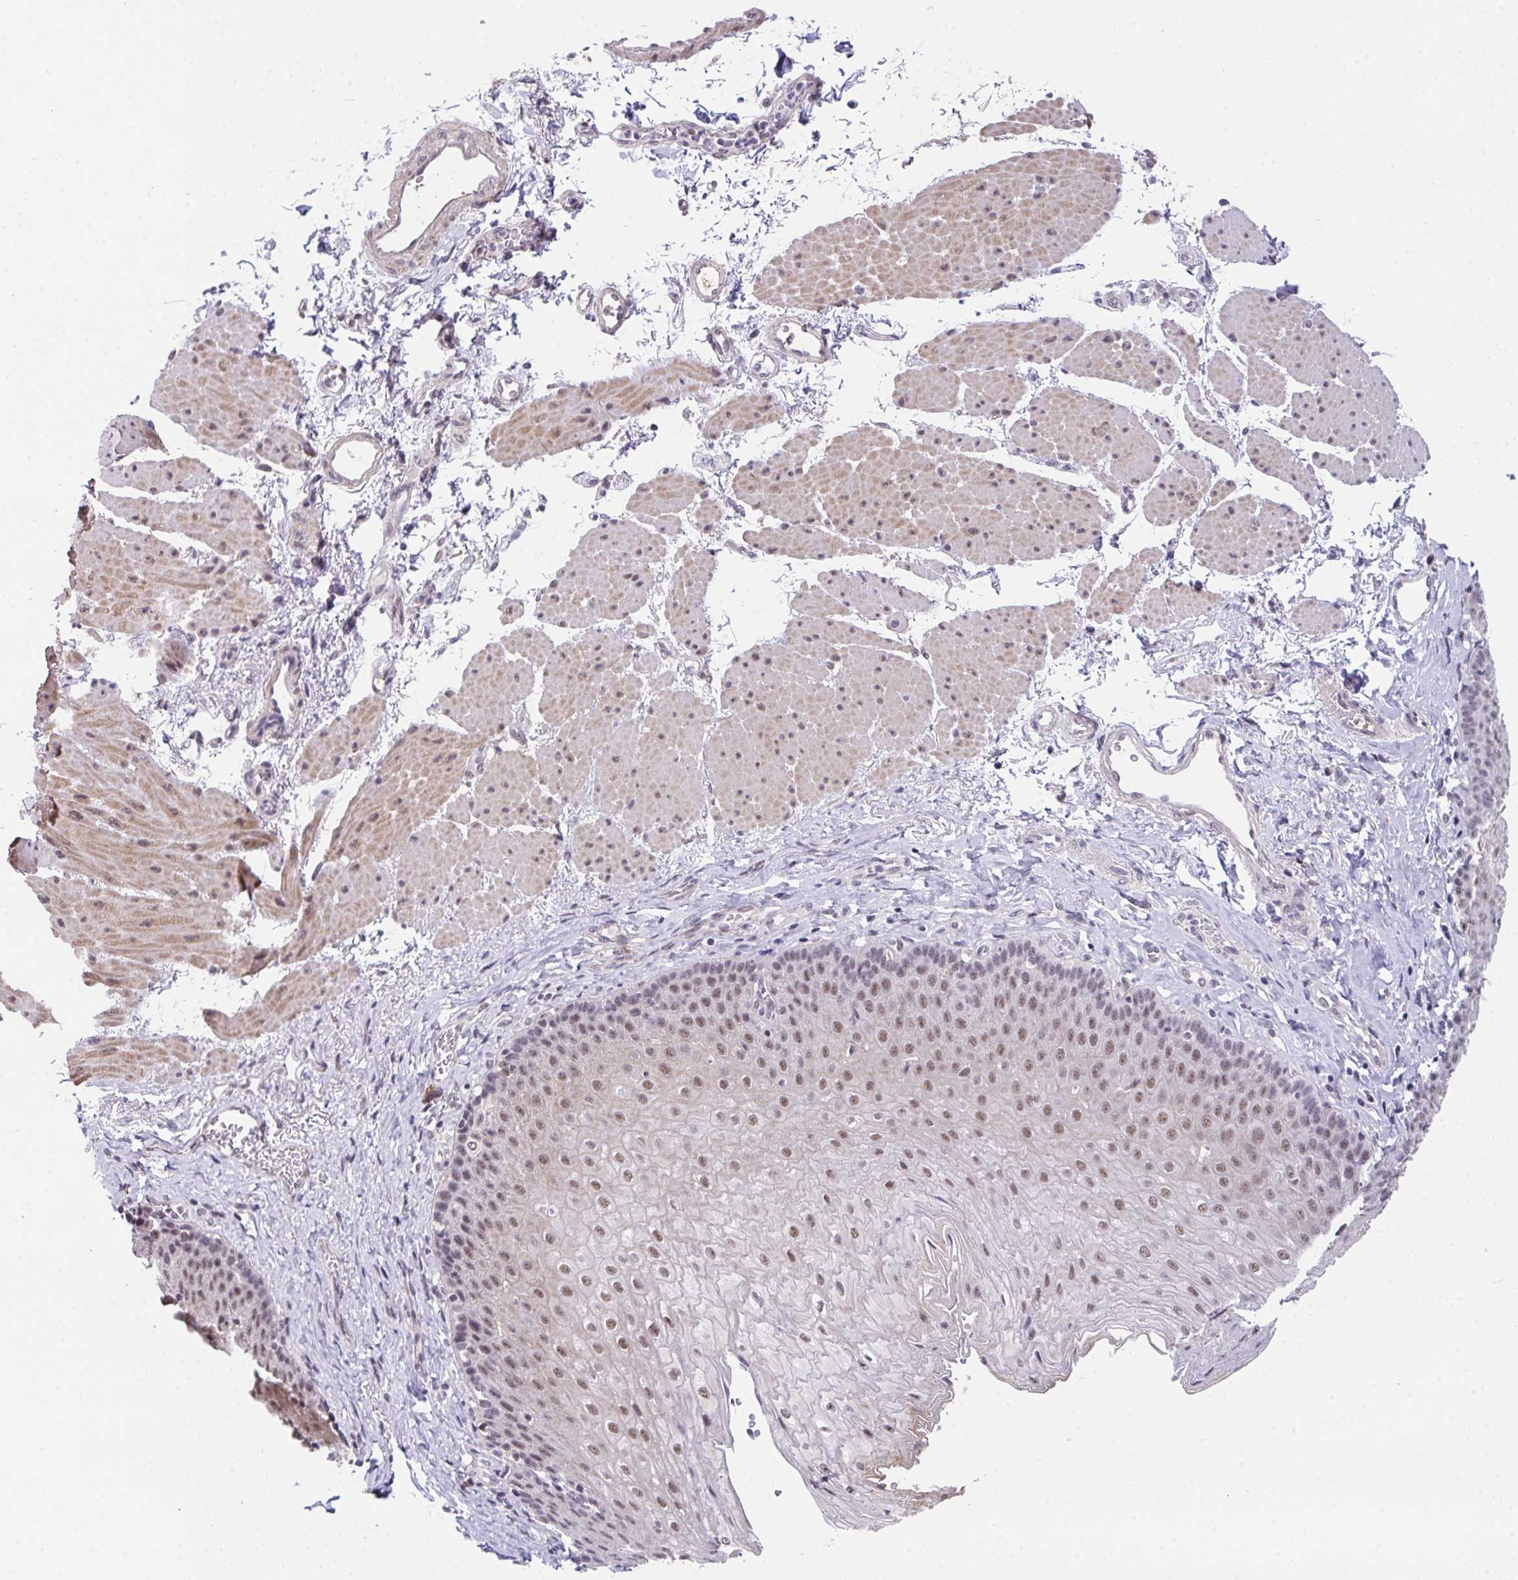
{"staining": {"intensity": "moderate", "quantity": "25%-75%", "location": "nuclear"}, "tissue": "esophagus", "cell_type": "Squamous epithelial cells", "image_type": "normal", "snomed": [{"axis": "morphology", "description": "Normal tissue, NOS"}, {"axis": "topography", "description": "Esophagus"}], "caption": "Immunohistochemistry (DAB (3,3'-diaminobenzidine)) staining of normal esophagus shows moderate nuclear protein staining in about 25%-75% of squamous epithelial cells.", "gene": "RBBP6", "patient": {"sex": "female", "age": 81}}